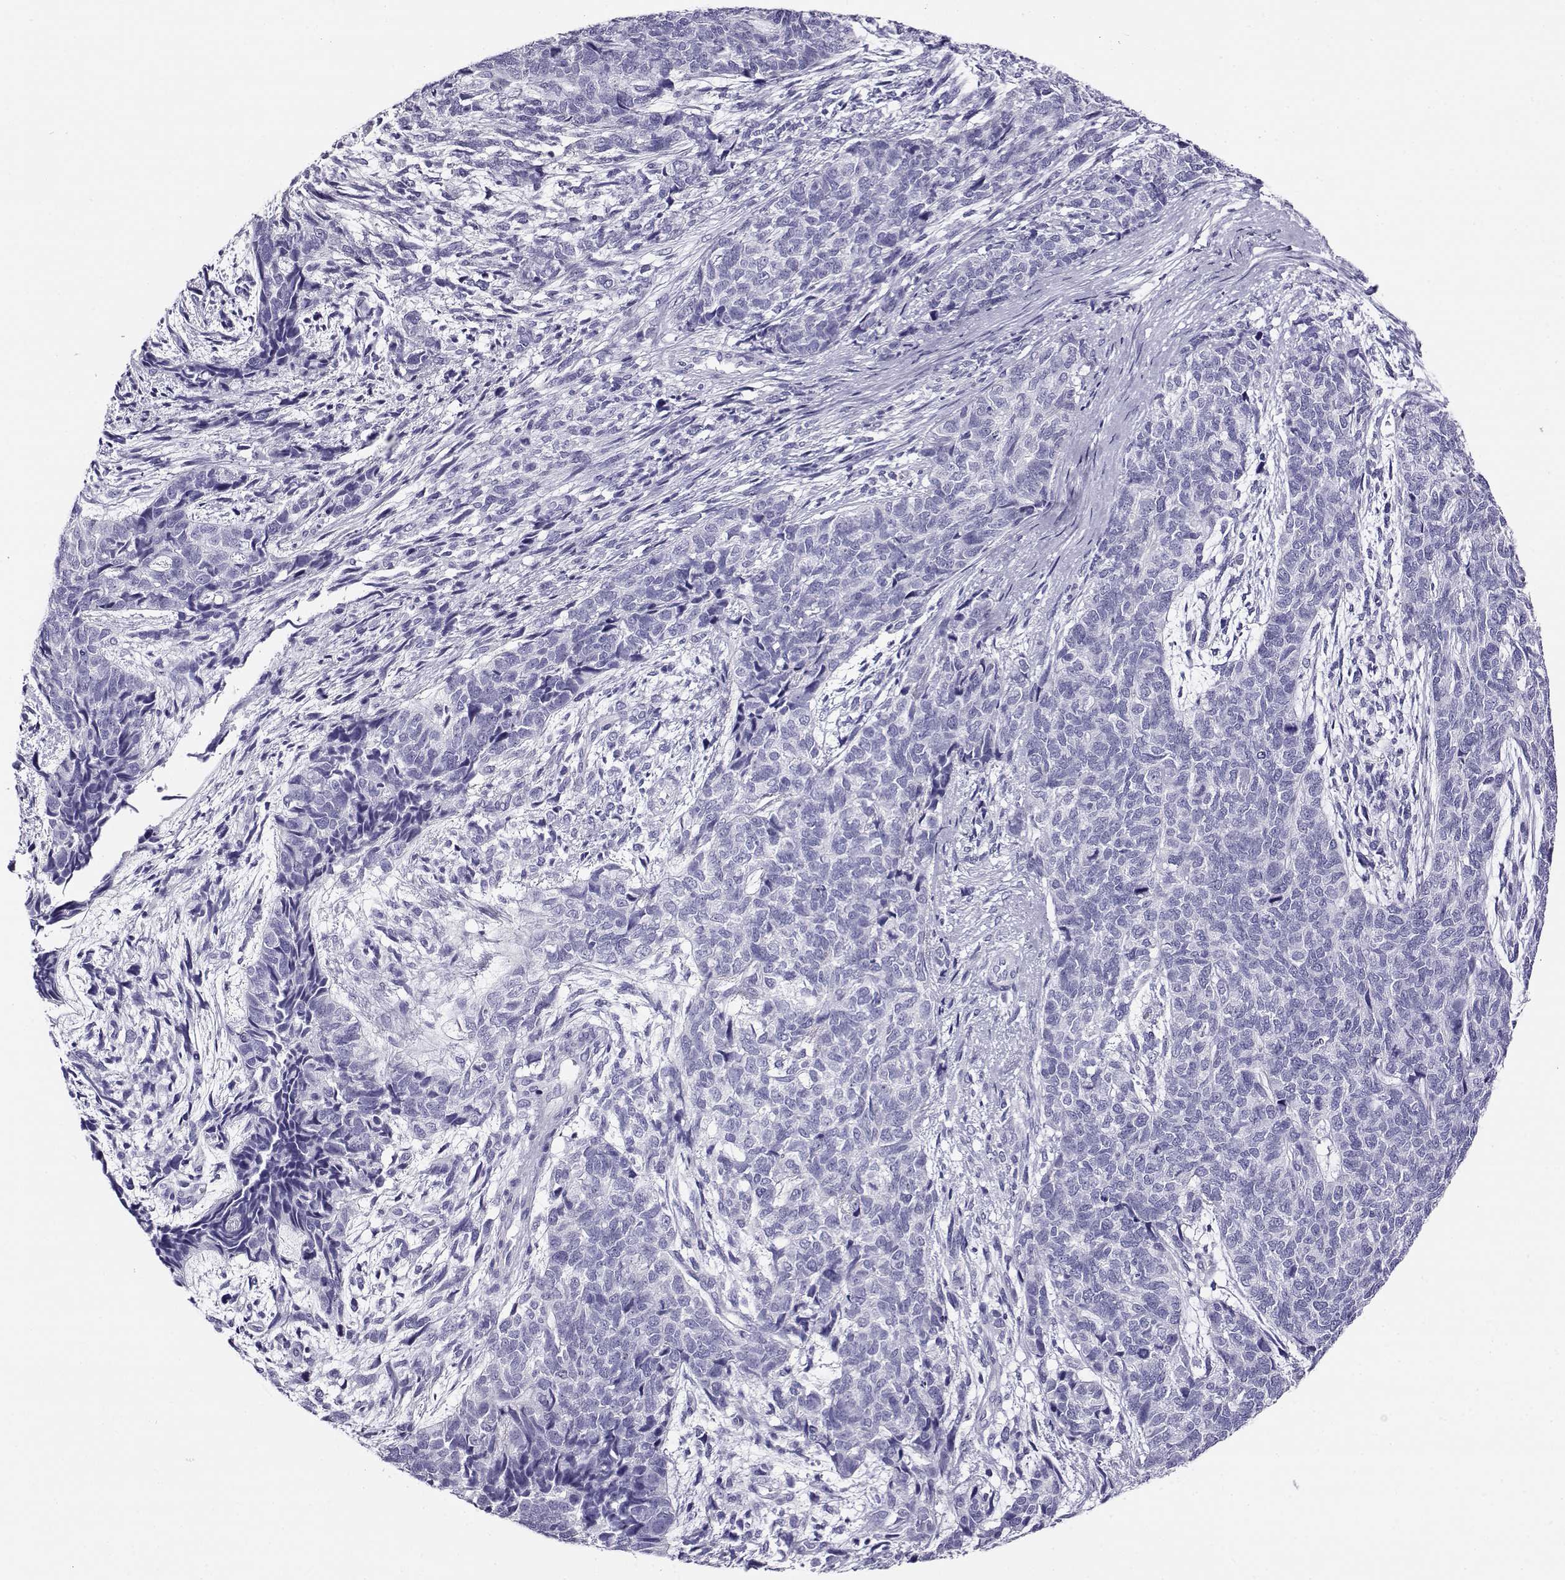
{"staining": {"intensity": "negative", "quantity": "none", "location": "none"}, "tissue": "cervical cancer", "cell_type": "Tumor cells", "image_type": "cancer", "snomed": [{"axis": "morphology", "description": "Squamous cell carcinoma, NOS"}, {"axis": "topography", "description": "Cervix"}], "caption": "This is an IHC image of human squamous cell carcinoma (cervical). There is no positivity in tumor cells.", "gene": "RHOXF2", "patient": {"sex": "female", "age": 63}}